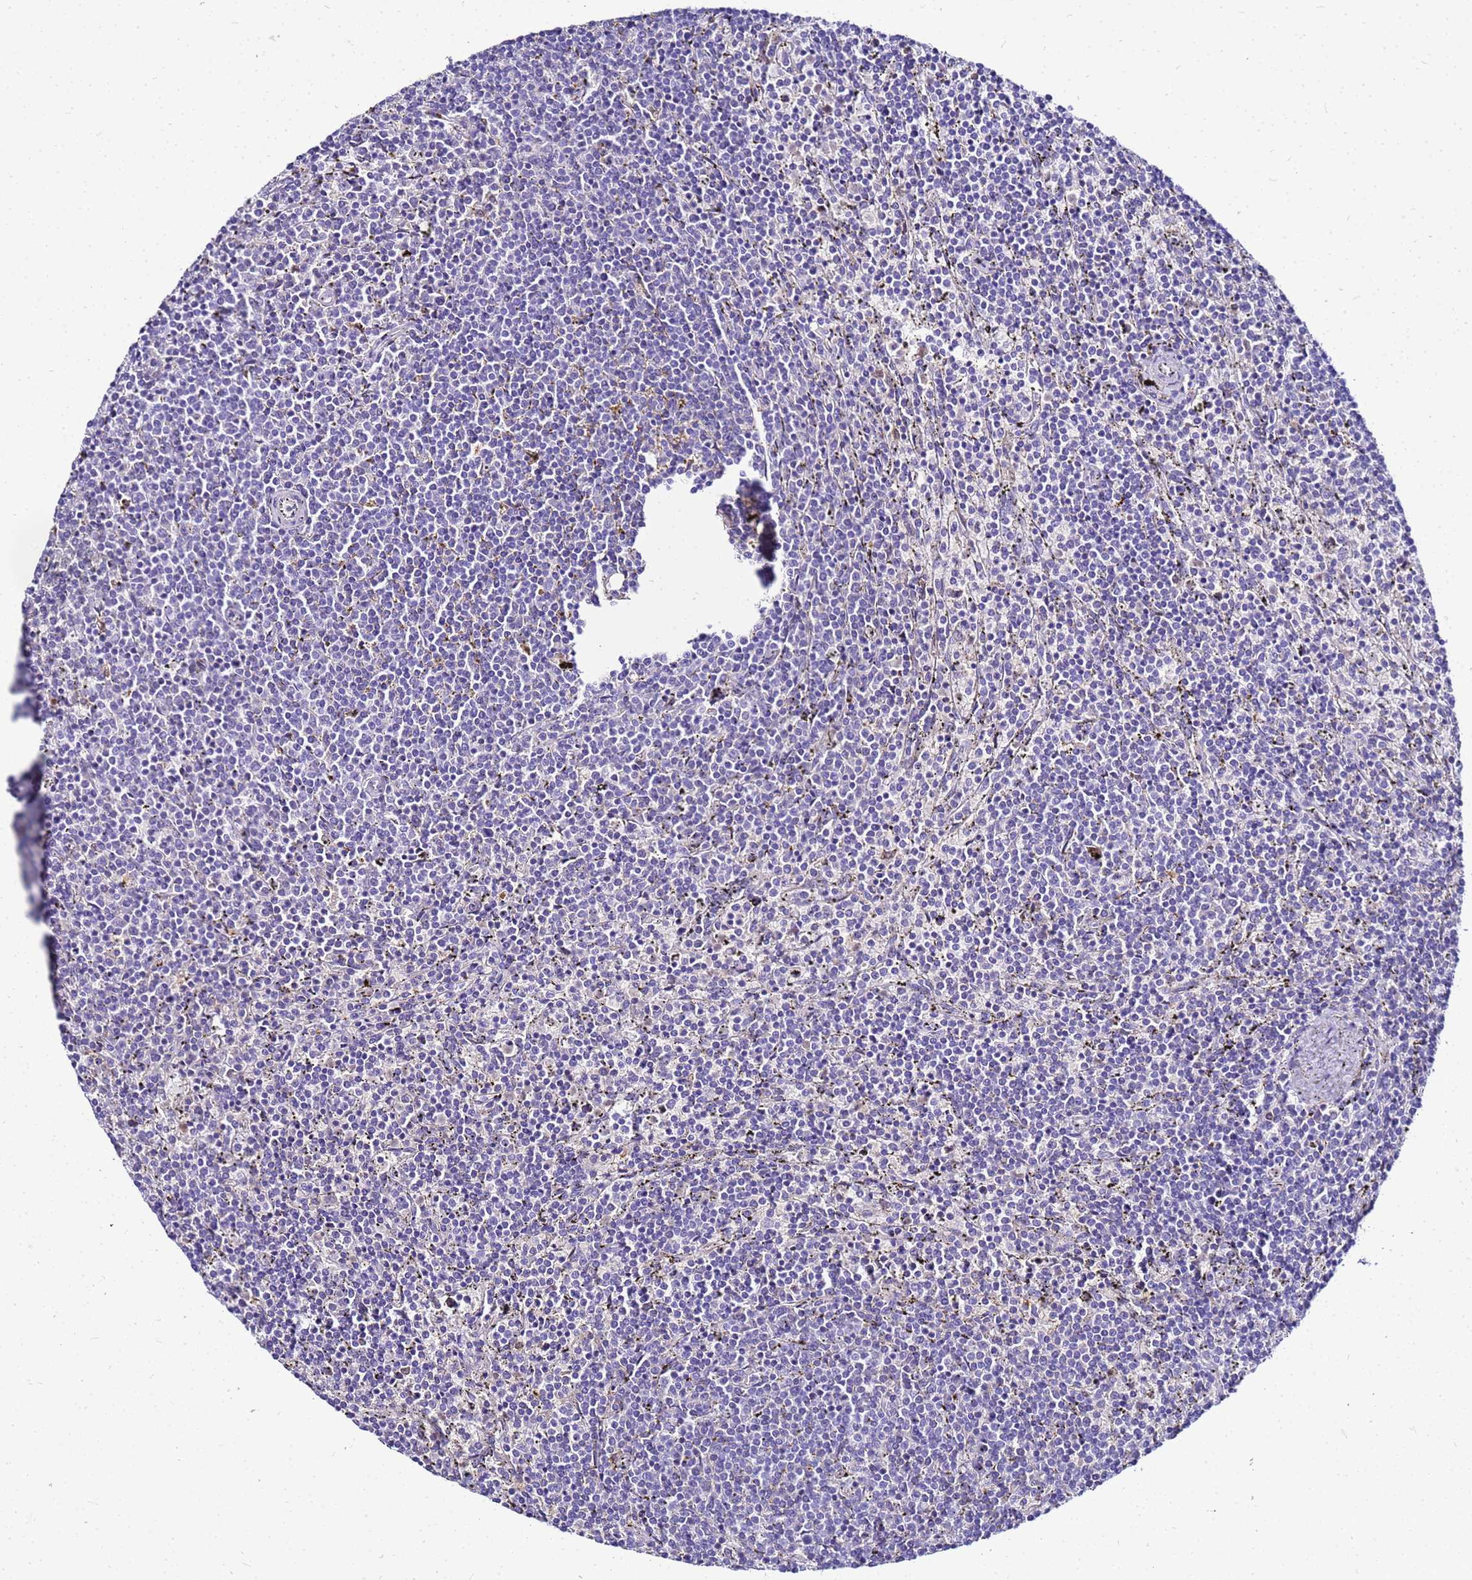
{"staining": {"intensity": "negative", "quantity": "none", "location": "none"}, "tissue": "lymphoma", "cell_type": "Tumor cells", "image_type": "cancer", "snomed": [{"axis": "morphology", "description": "Malignant lymphoma, non-Hodgkin's type, Low grade"}, {"axis": "topography", "description": "Spleen"}], "caption": "Immunohistochemistry histopathology image of human low-grade malignant lymphoma, non-Hodgkin's type stained for a protein (brown), which demonstrates no staining in tumor cells. The staining is performed using DAB brown chromogen with nuclei counter-stained in using hematoxylin.", "gene": "CSTA", "patient": {"sex": "female", "age": 50}}